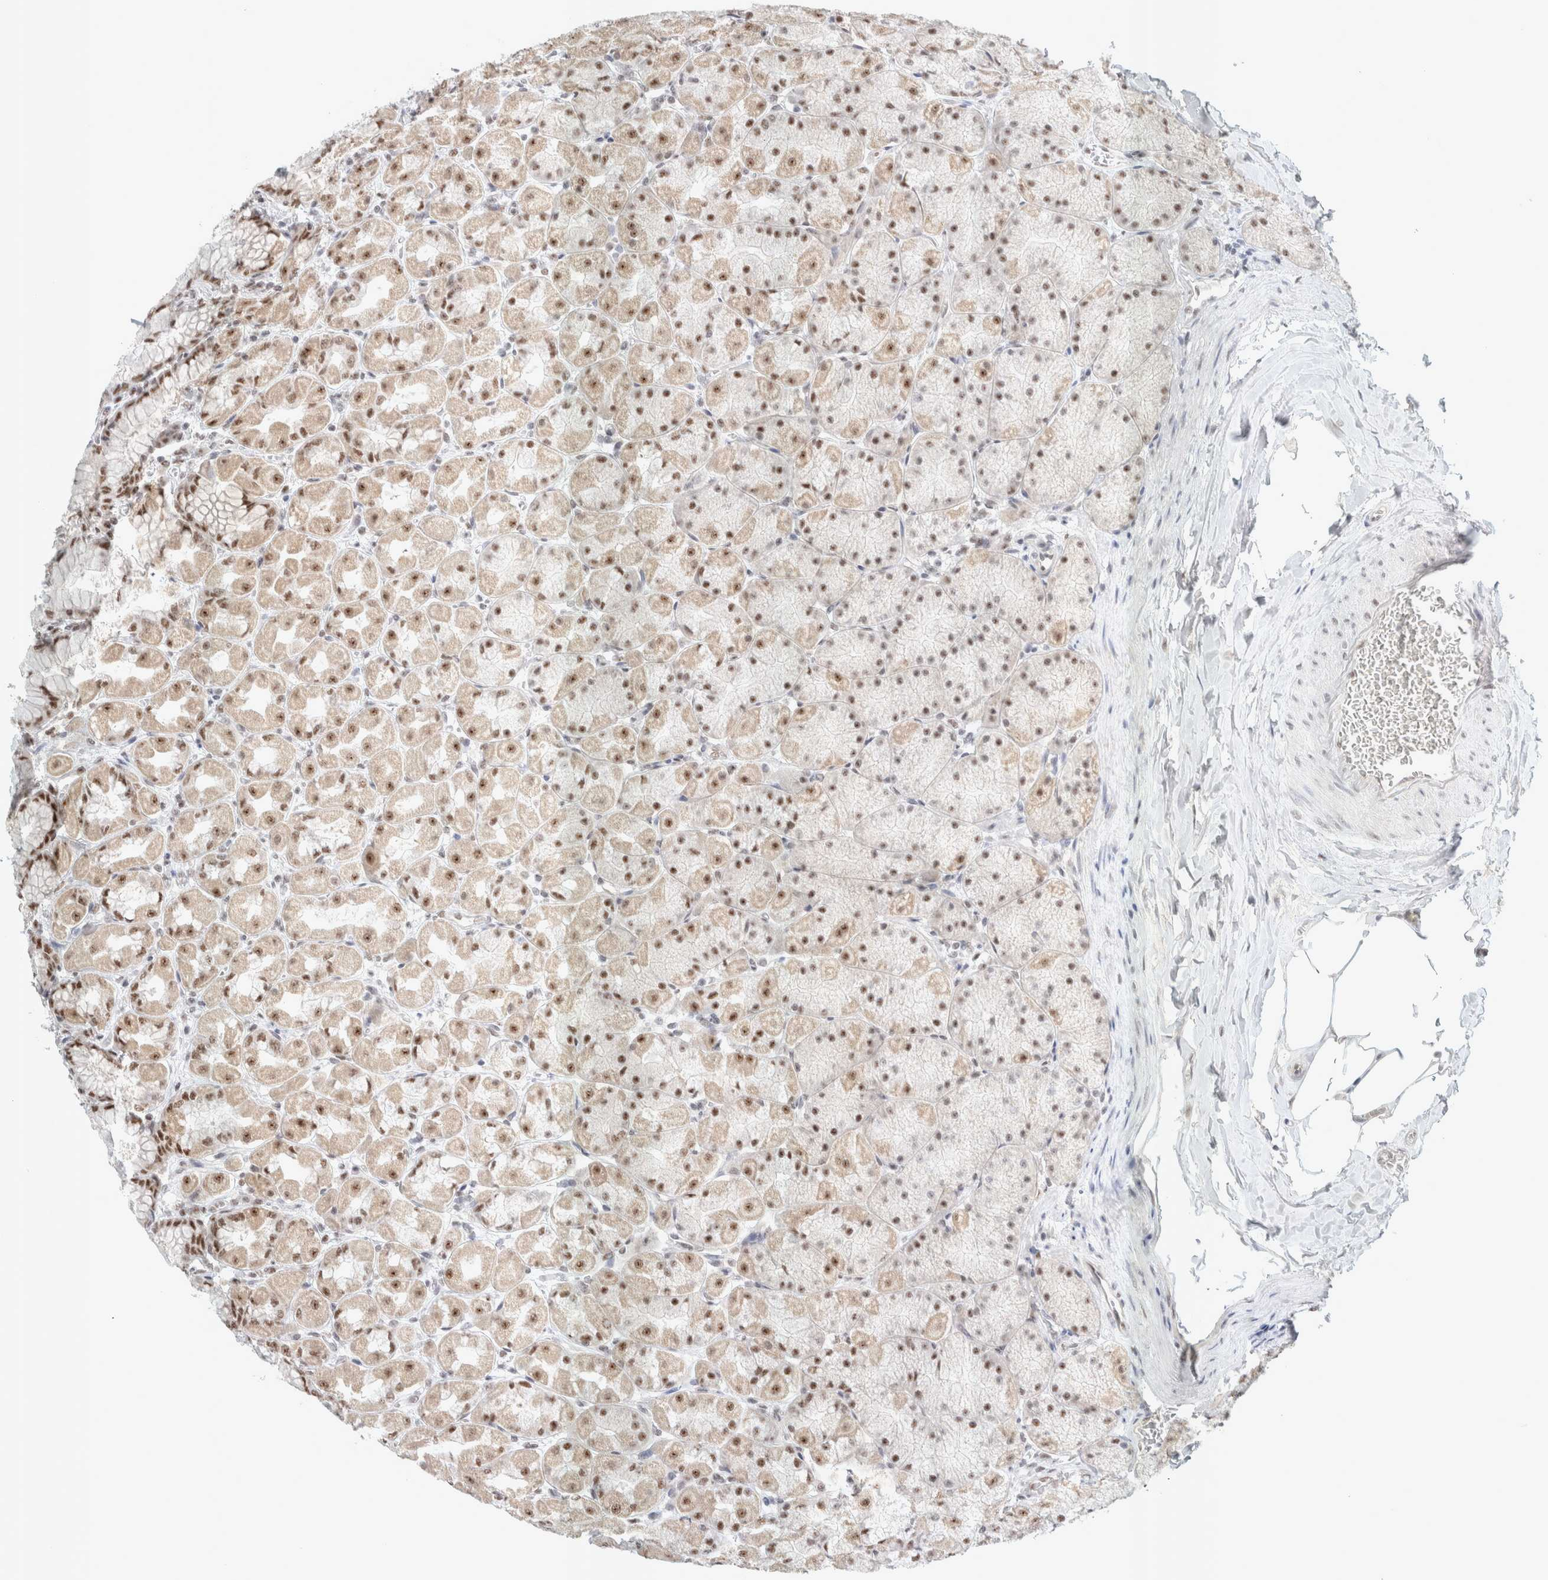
{"staining": {"intensity": "strong", "quantity": "25%-75%", "location": "nuclear"}, "tissue": "stomach", "cell_type": "Glandular cells", "image_type": "normal", "snomed": [{"axis": "morphology", "description": "Normal tissue, NOS"}, {"axis": "topography", "description": "Stomach, upper"}], "caption": "Immunohistochemistry image of benign stomach stained for a protein (brown), which exhibits high levels of strong nuclear expression in approximately 25%-75% of glandular cells.", "gene": "TRMT12", "patient": {"sex": "female", "age": 56}}